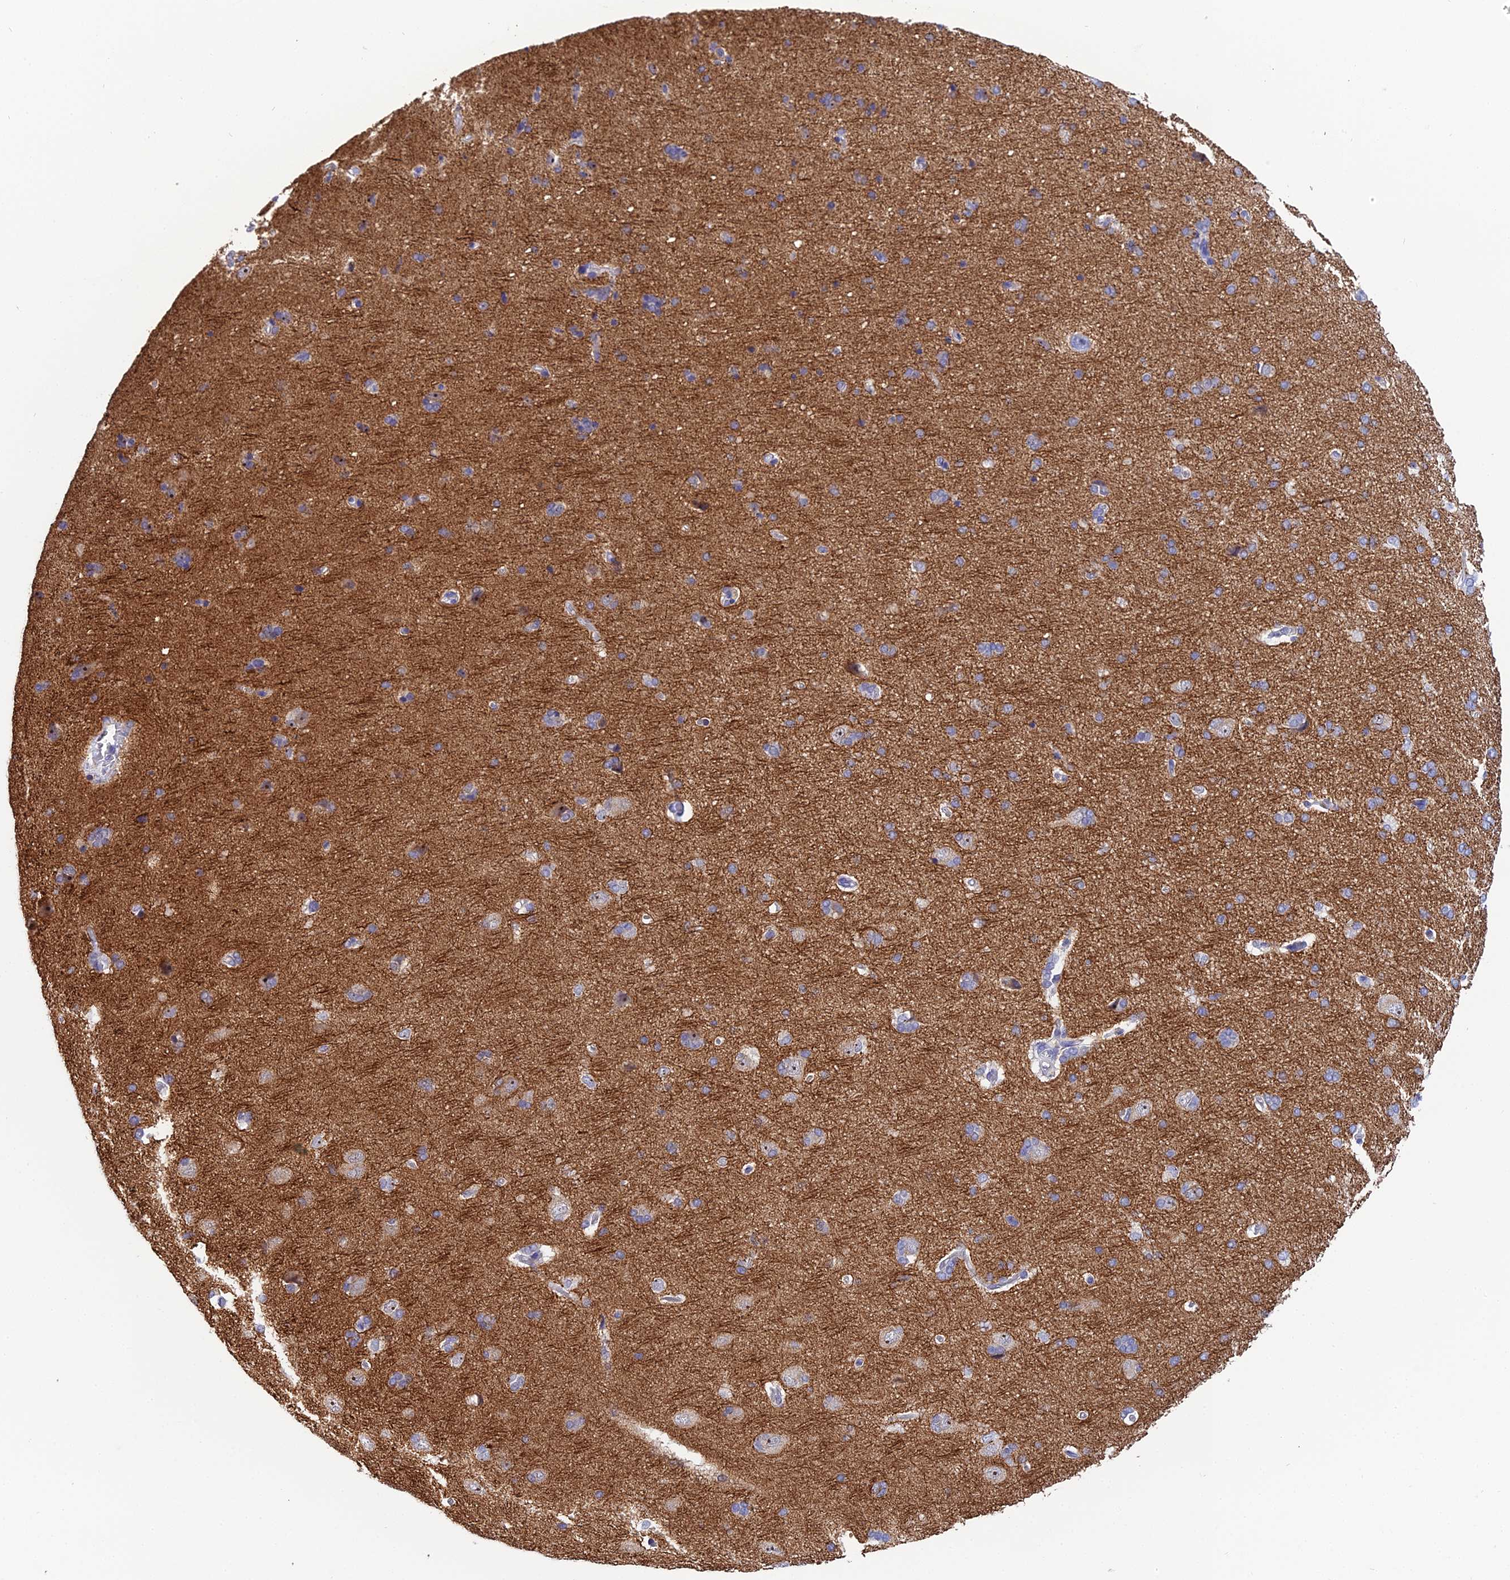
{"staining": {"intensity": "negative", "quantity": "none", "location": "none"}, "tissue": "cerebral cortex", "cell_type": "Endothelial cells", "image_type": "normal", "snomed": [{"axis": "morphology", "description": "Normal tissue, NOS"}, {"axis": "topography", "description": "Cerebral cortex"}], "caption": "Endothelial cells show no significant staining in normal cerebral cortex.", "gene": "PLPP4", "patient": {"sex": "male", "age": 62}}